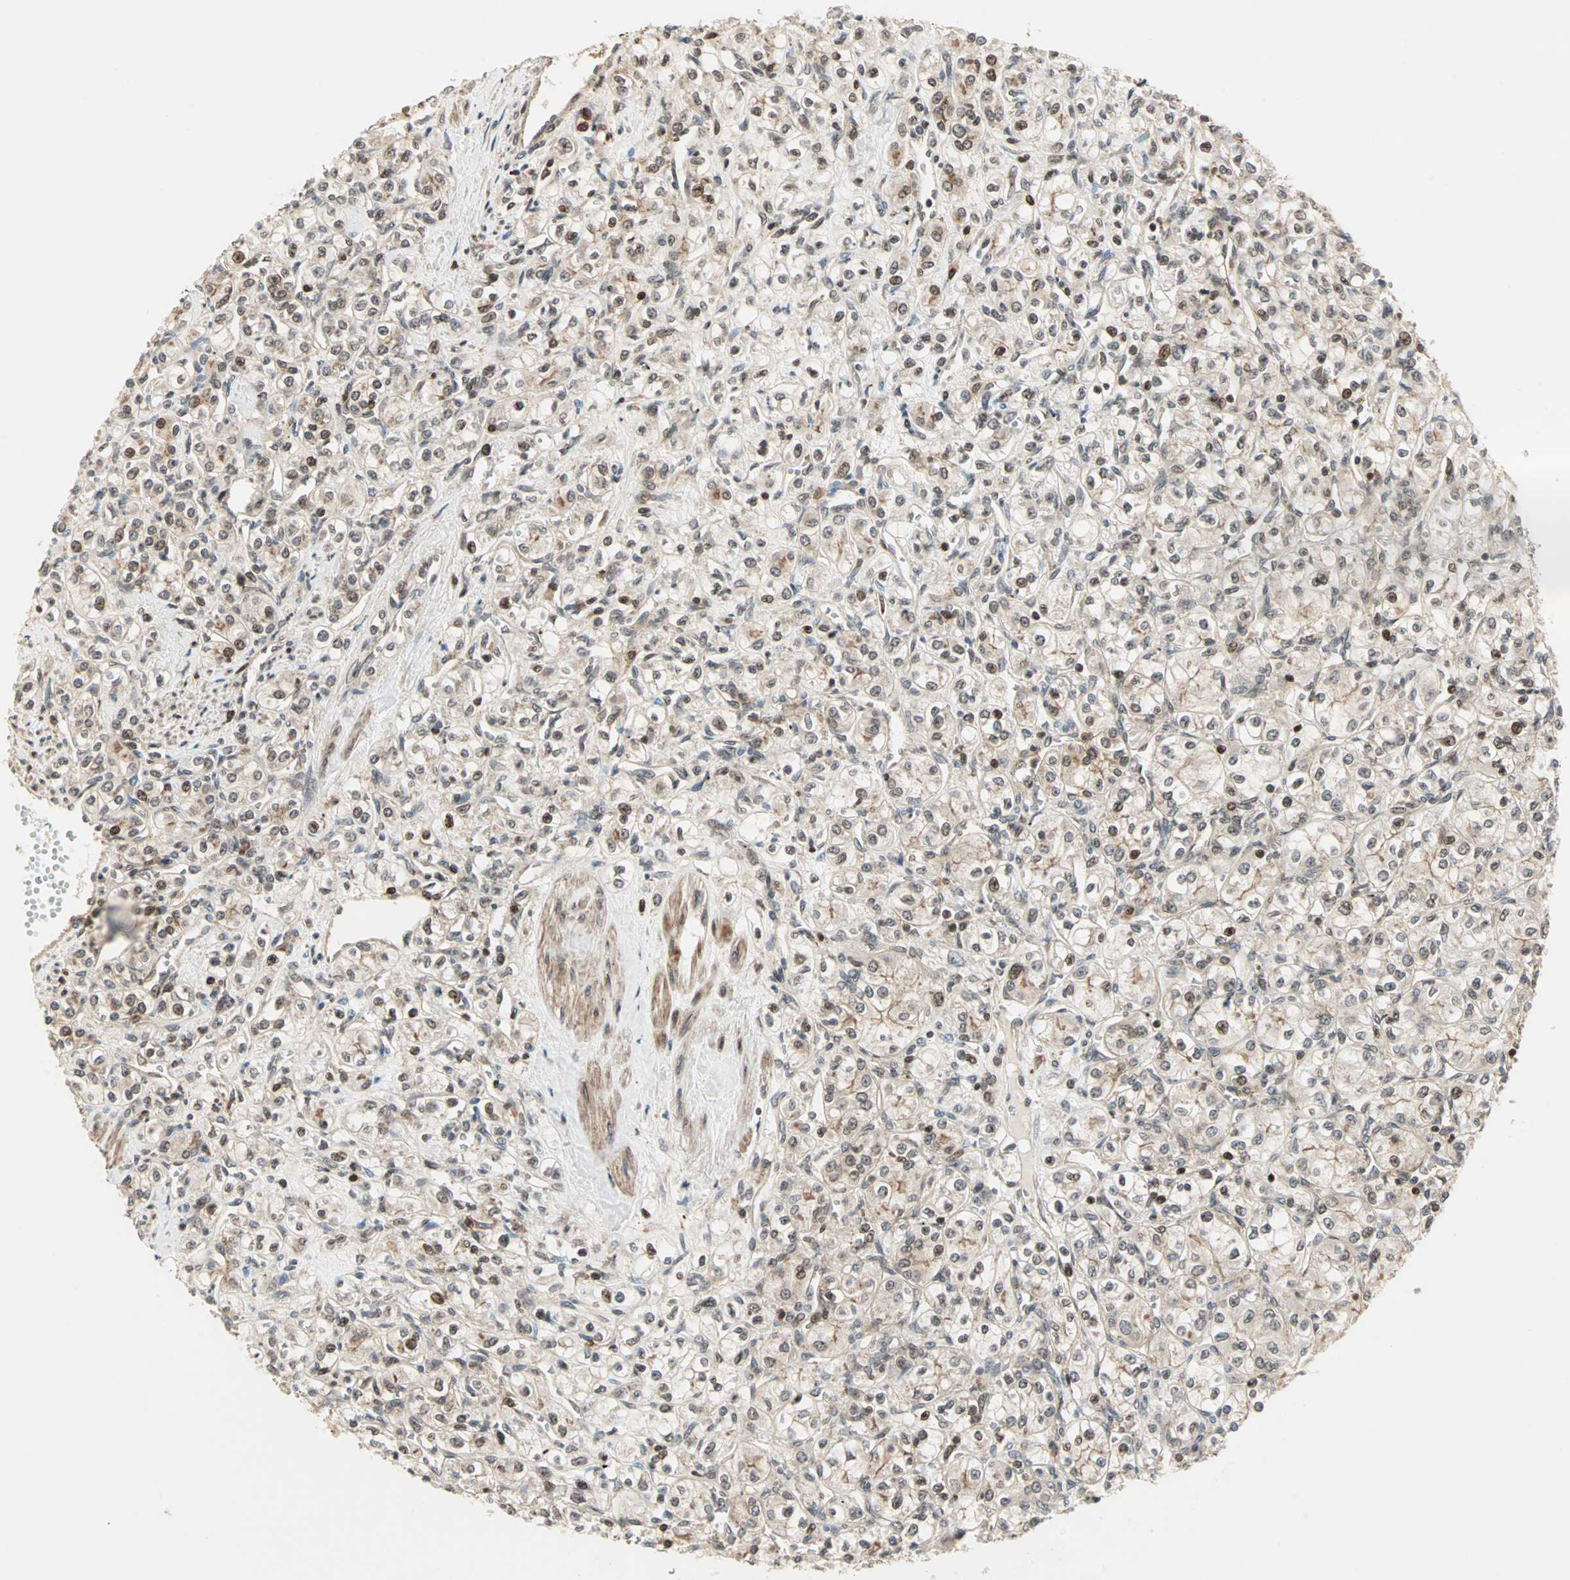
{"staining": {"intensity": "weak", "quantity": ">75%", "location": "cytoplasmic/membranous,nuclear"}, "tissue": "renal cancer", "cell_type": "Tumor cells", "image_type": "cancer", "snomed": [{"axis": "morphology", "description": "Adenocarcinoma, NOS"}, {"axis": "topography", "description": "Kidney"}], "caption": "DAB (3,3'-diaminobenzidine) immunohistochemical staining of adenocarcinoma (renal) reveals weak cytoplasmic/membranous and nuclear protein expression in approximately >75% of tumor cells.", "gene": "ZBED9", "patient": {"sex": "male", "age": 77}}